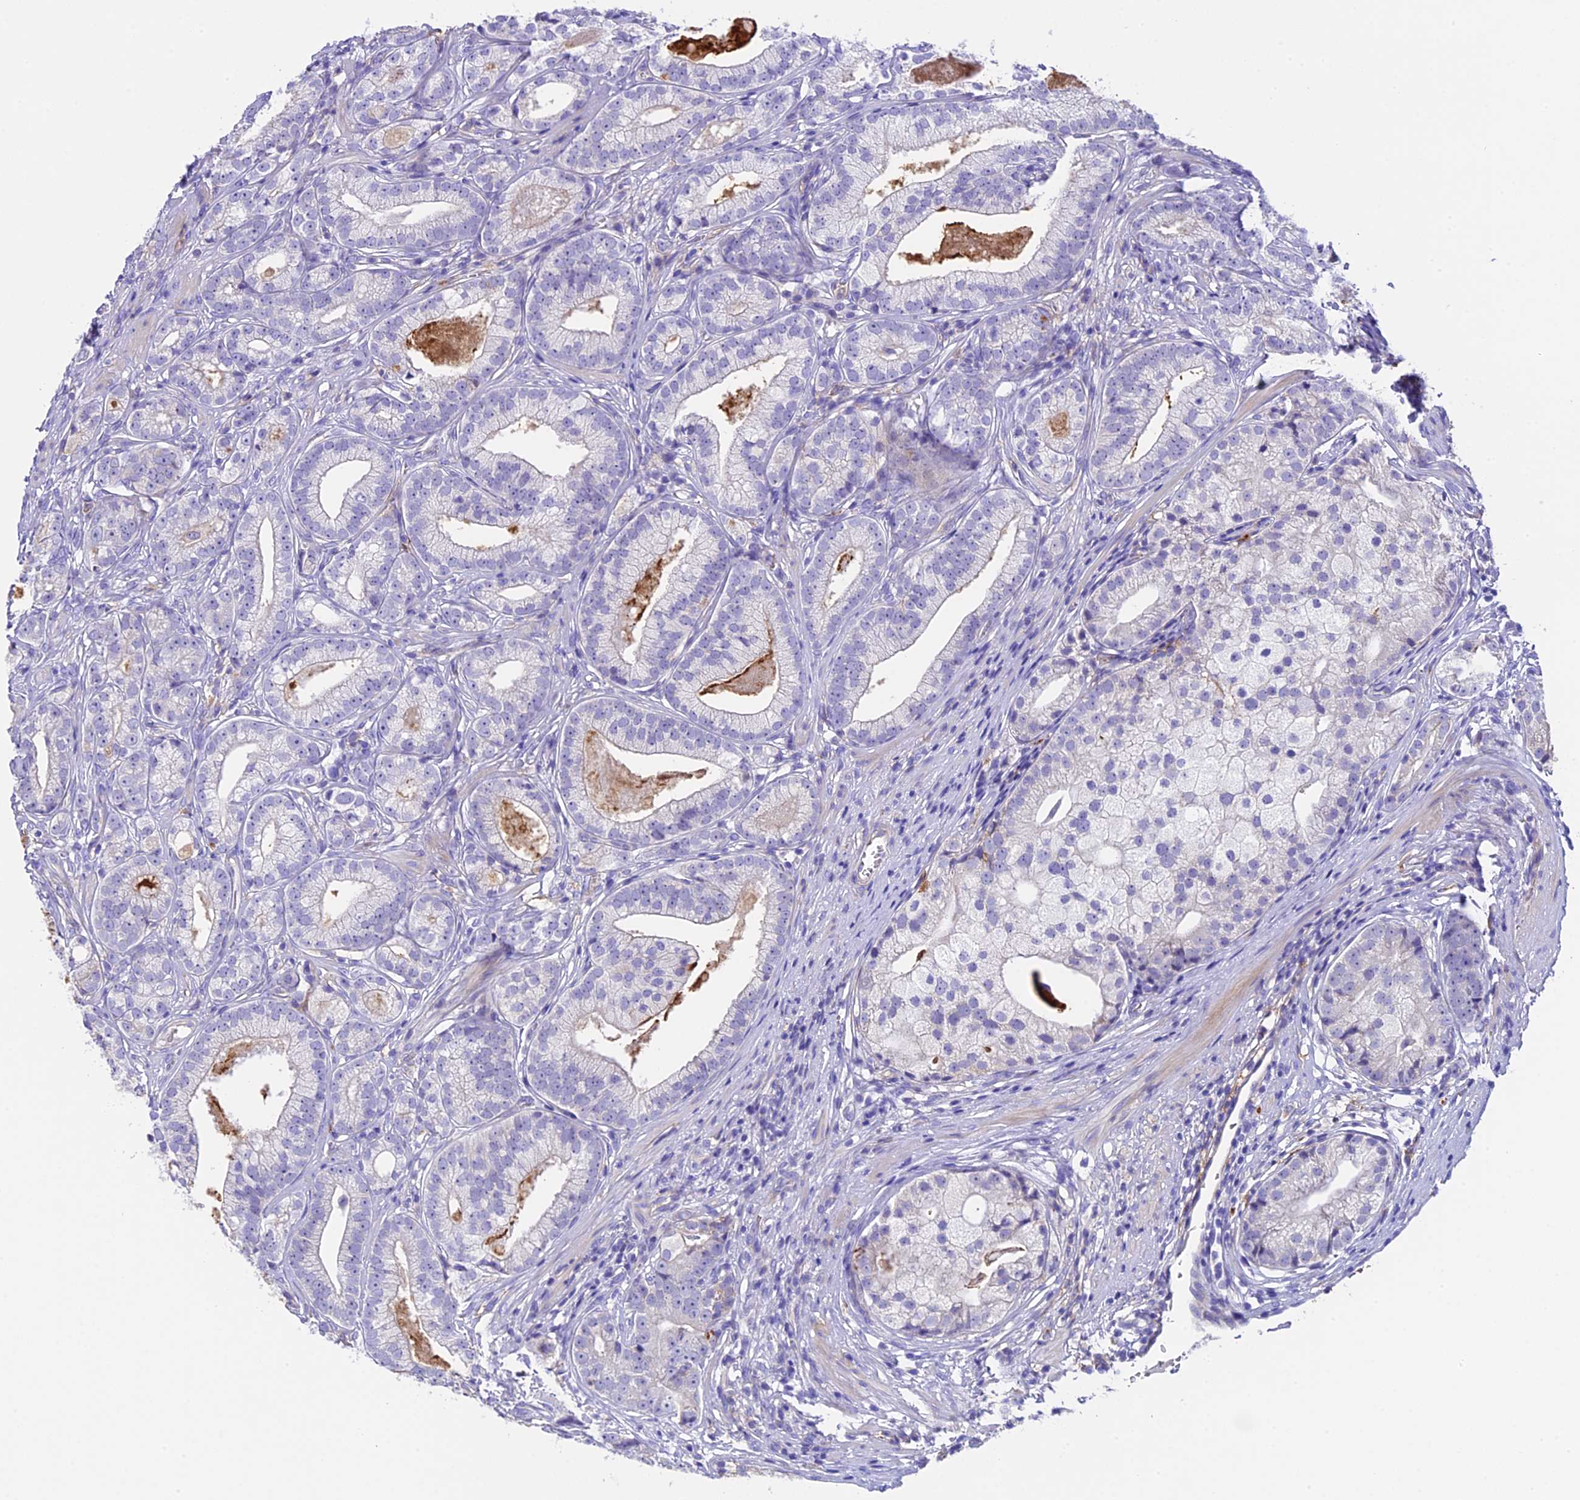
{"staining": {"intensity": "negative", "quantity": "none", "location": "none"}, "tissue": "prostate cancer", "cell_type": "Tumor cells", "image_type": "cancer", "snomed": [{"axis": "morphology", "description": "Adenocarcinoma, High grade"}, {"axis": "topography", "description": "Prostate"}], "caption": "Immunohistochemistry photomicrograph of human prostate high-grade adenocarcinoma stained for a protein (brown), which demonstrates no staining in tumor cells.", "gene": "NOD2", "patient": {"sex": "male", "age": 69}}